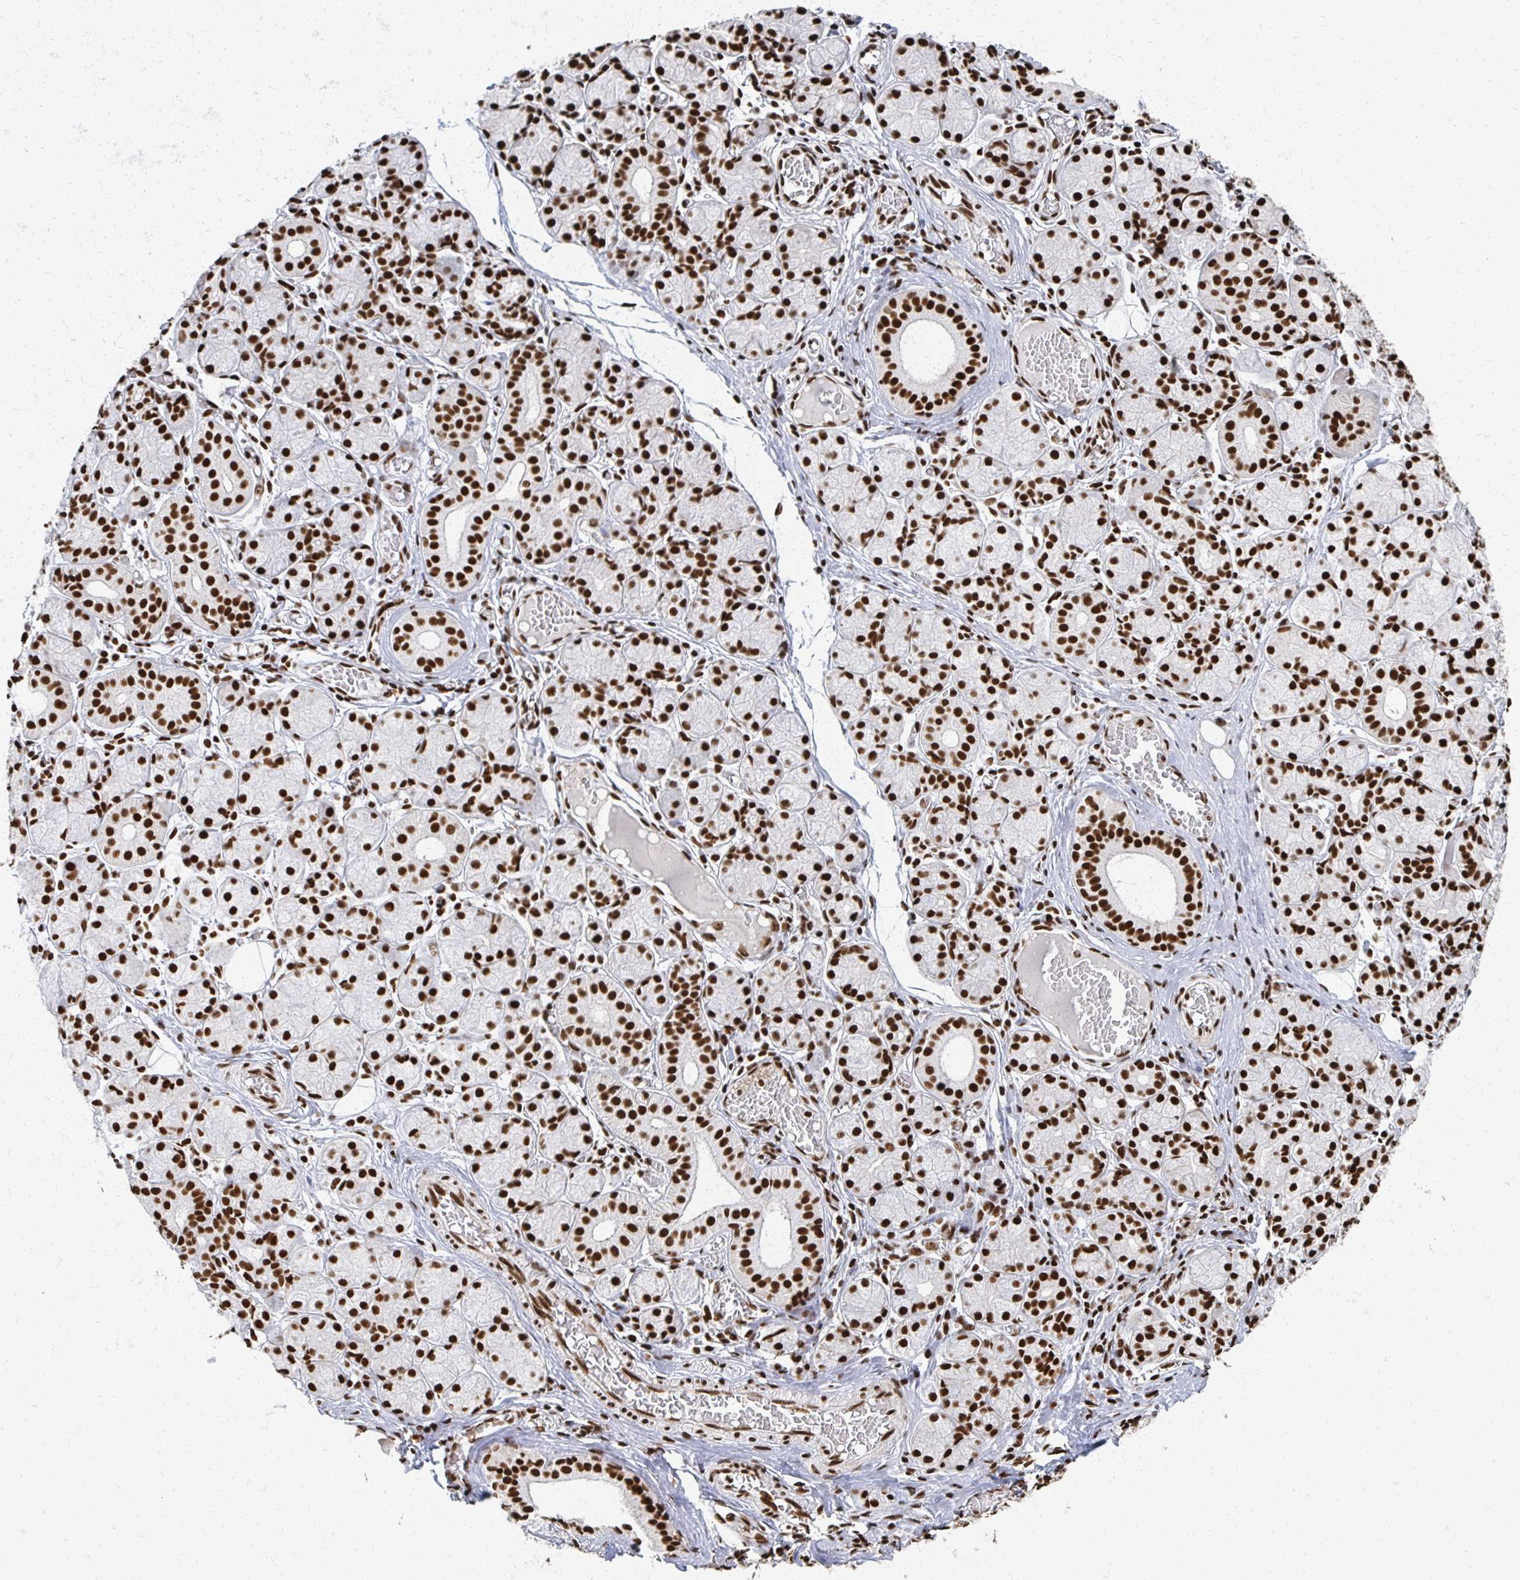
{"staining": {"intensity": "strong", "quantity": ">75%", "location": "nuclear"}, "tissue": "salivary gland", "cell_type": "Glandular cells", "image_type": "normal", "snomed": [{"axis": "morphology", "description": "Normal tissue, NOS"}, {"axis": "topography", "description": "Salivary gland"}], "caption": "Approximately >75% of glandular cells in normal salivary gland demonstrate strong nuclear protein expression as visualized by brown immunohistochemical staining.", "gene": "RBBP4", "patient": {"sex": "female", "age": 24}}